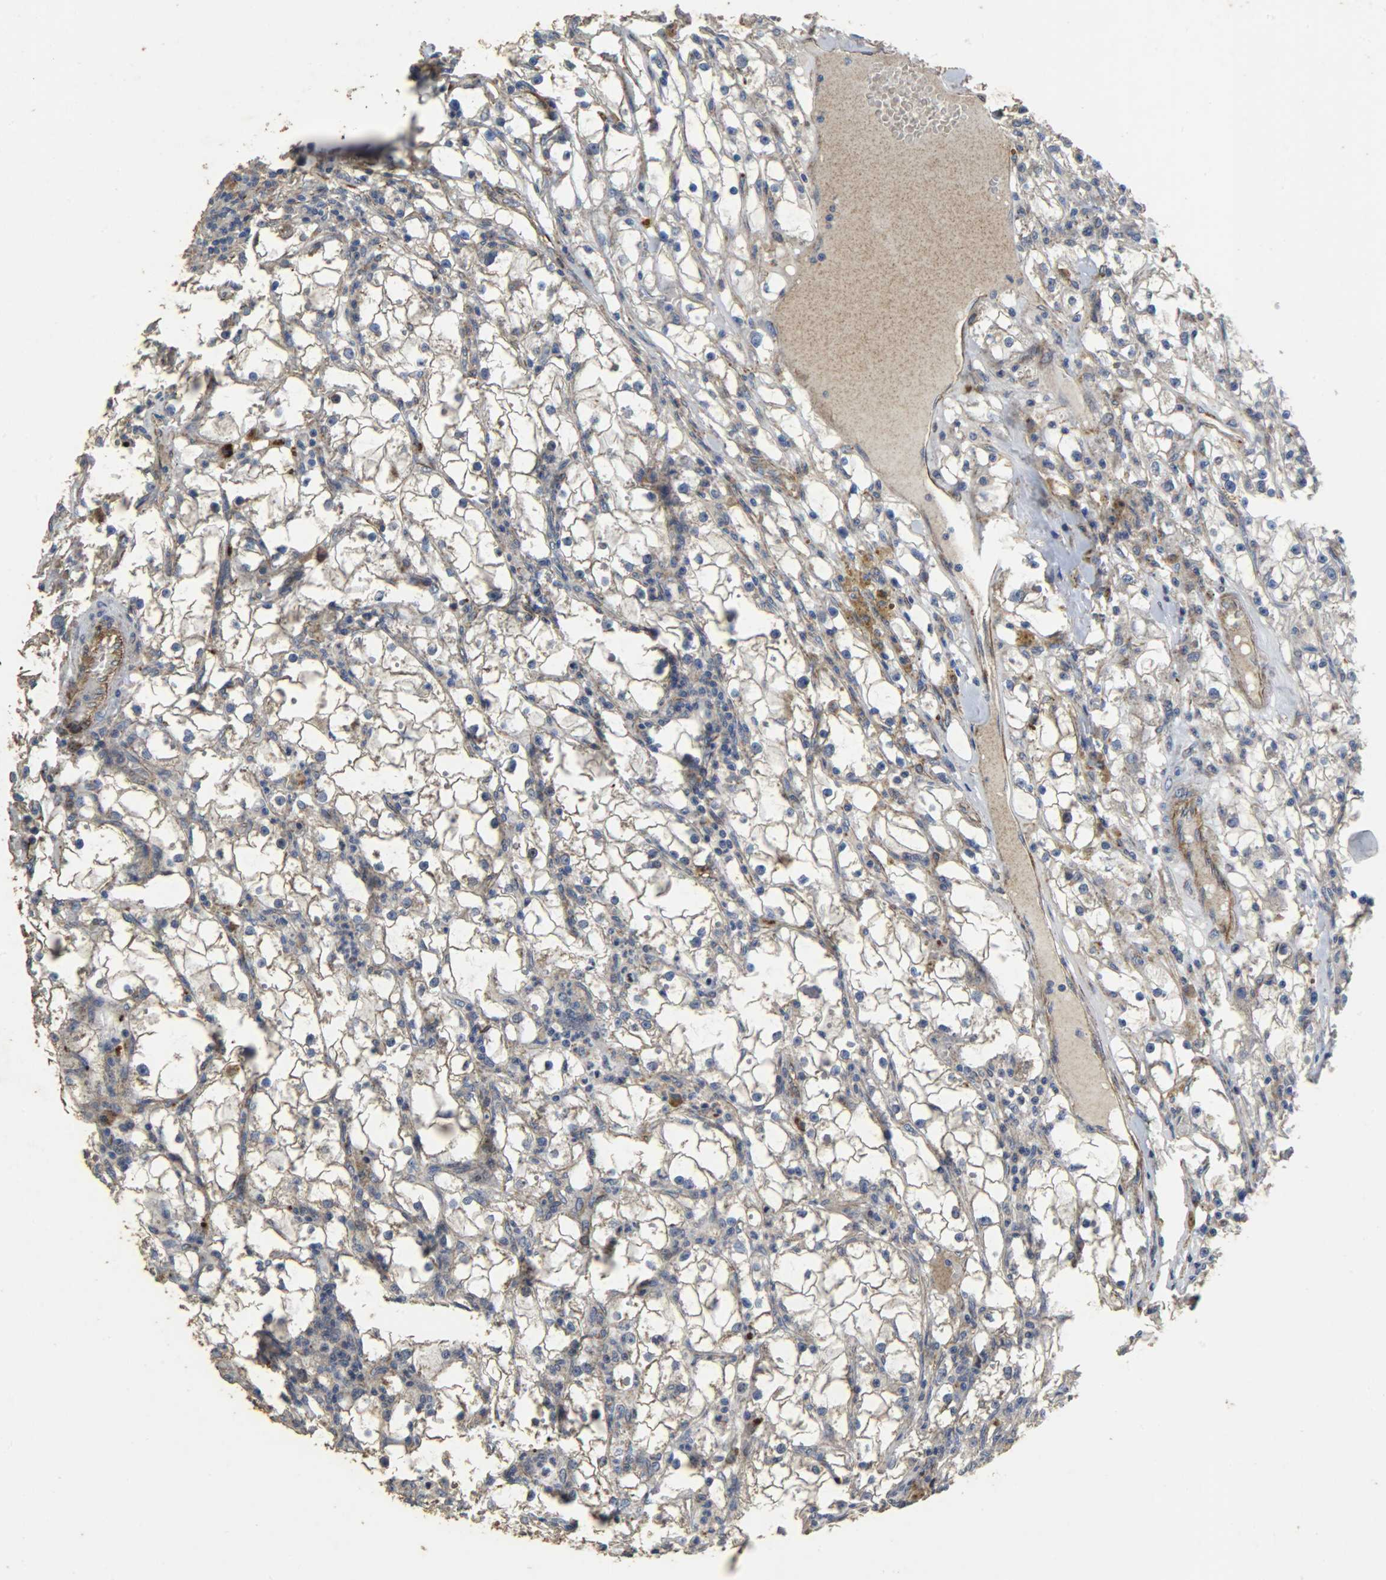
{"staining": {"intensity": "negative", "quantity": "none", "location": "none"}, "tissue": "renal cancer", "cell_type": "Tumor cells", "image_type": "cancer", "snomed": [{"axis": "morphology", "description": "Adenocarcinoma, NOS"}, {"axis": "topography", "description": "Kidney"}], "caption": "Immunohistochemical staining of human renal cancer shows no significant expression in tumor cells. Nuclei are stained in blue.", "gene": "TPM4", "patient": {"sex": "male", "age": 56}}